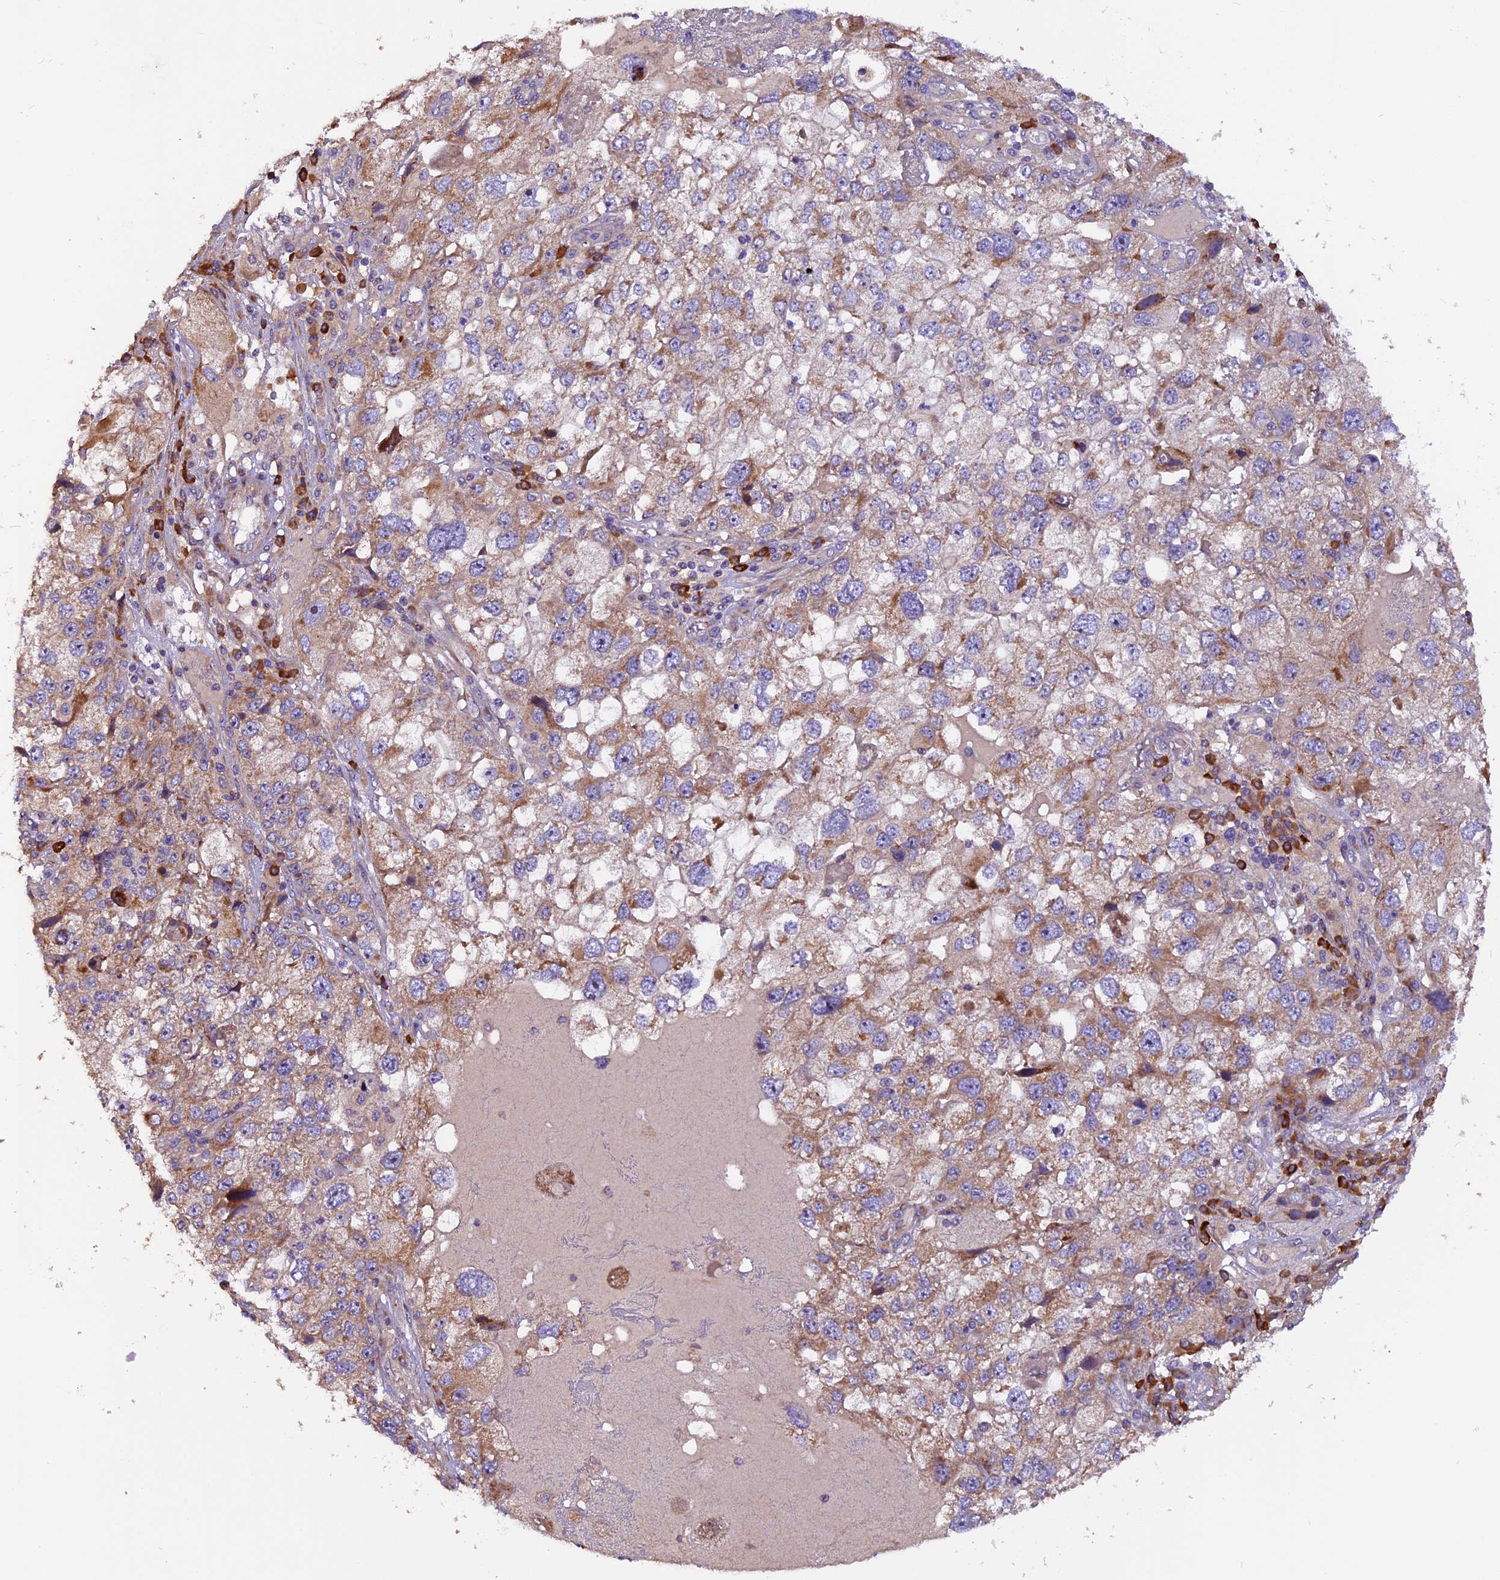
{"staining": {"intensity": "weak", "quantity": "<25%", "location": "cytoplasmic/membranous"}, "tissue": "endometrial cancer", "cell_type": "Tumor cells", "image_type": "cancer", "snomed": [{"axis": "morphology", "description": "Adenocarcinoma, NOS"}, {"axis": "topography", "description": "Endometrium"}], "caption": "This is an immunohistochemistry (IHC) photomicrograph of endometrial cancer. There is no positivity in tumor cells.", "gene": "FRY", "patient": {"sex": "female", "age": 49}}